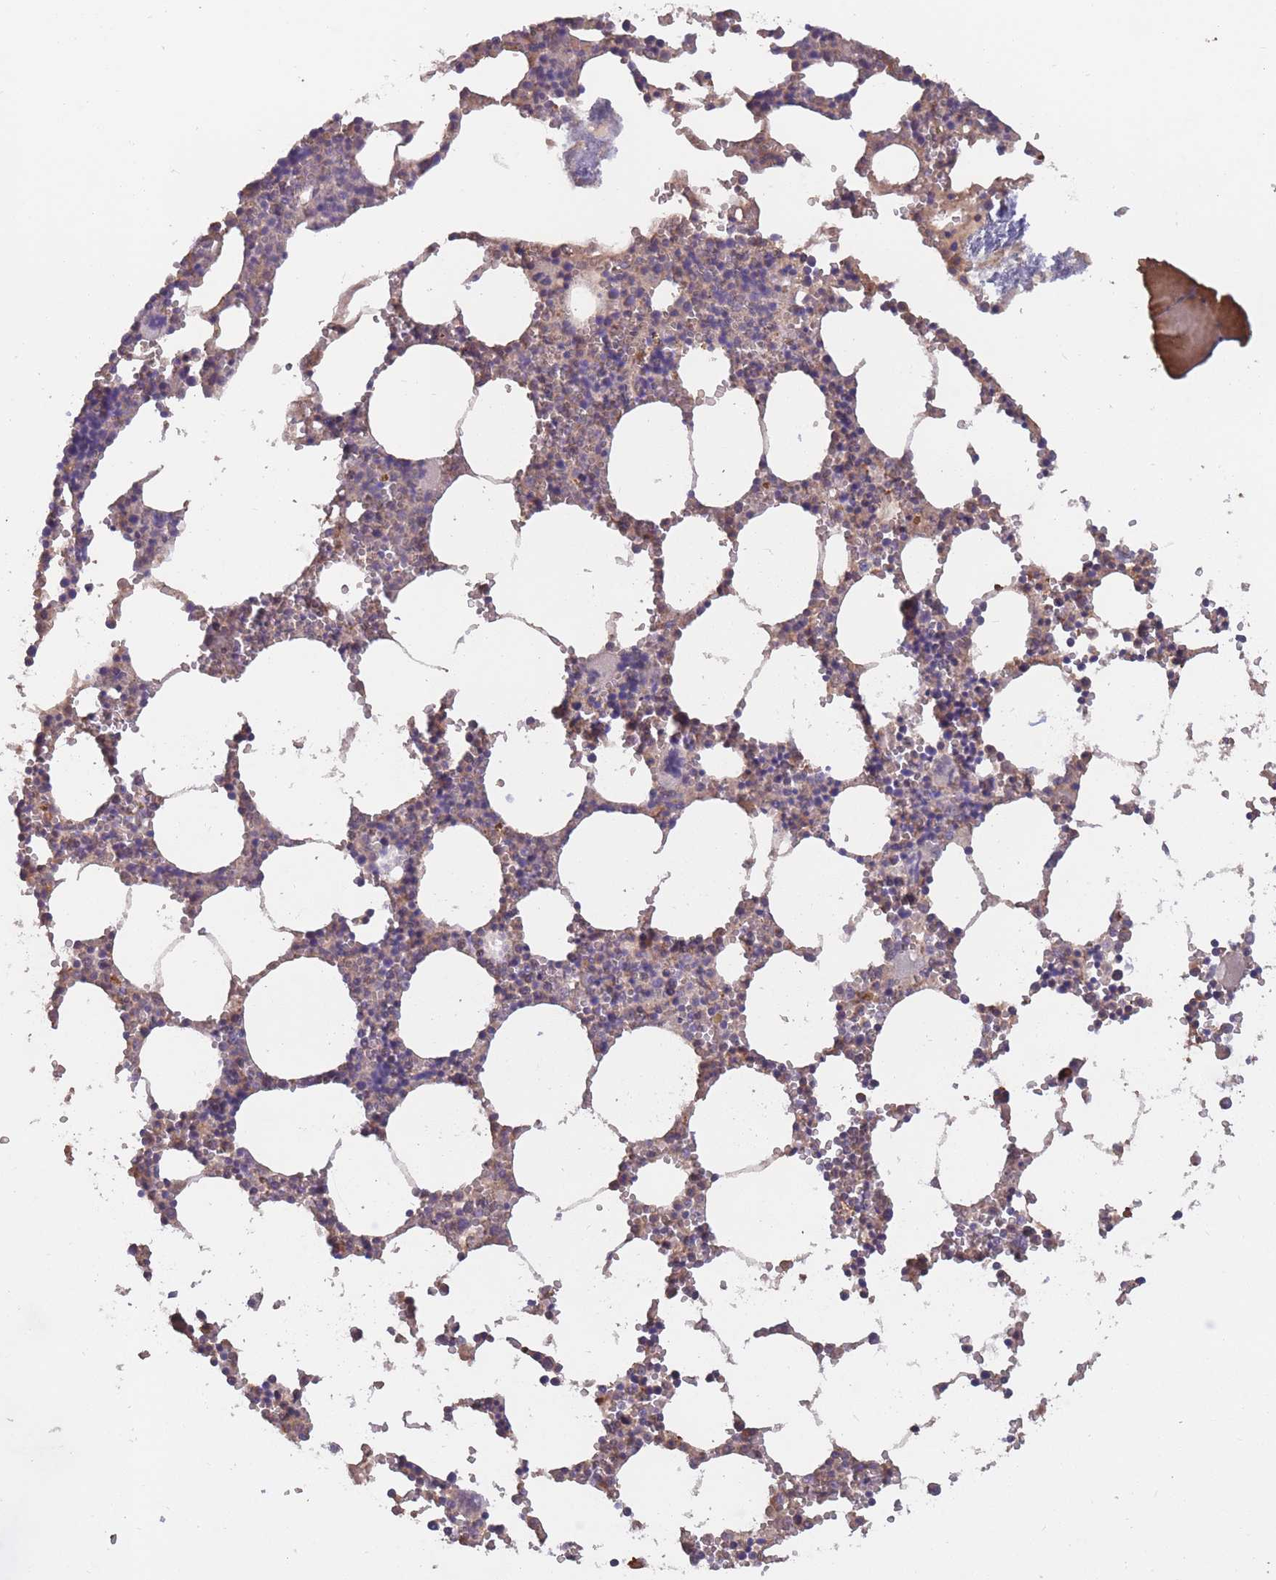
{"staining": {"intensity": "weak", "quantity": "<25%", "location": "cytoplasmic/membranous"}, "tissue": "bone marrow", "cell_type": "Hematopoietic cells", "image_type": "normal", "snomed": [{"axis": "morphology", "description": "Normal tissue, NOS"}, {"axis": "topography", "description": "Bone marrow"}], "caption": "Photomicrograph shows no significant protein staining in hematopoietic cells of normal bone marrow.", "gene": "KIAA1755", "patient": {"sex": "male", "age": 54}}